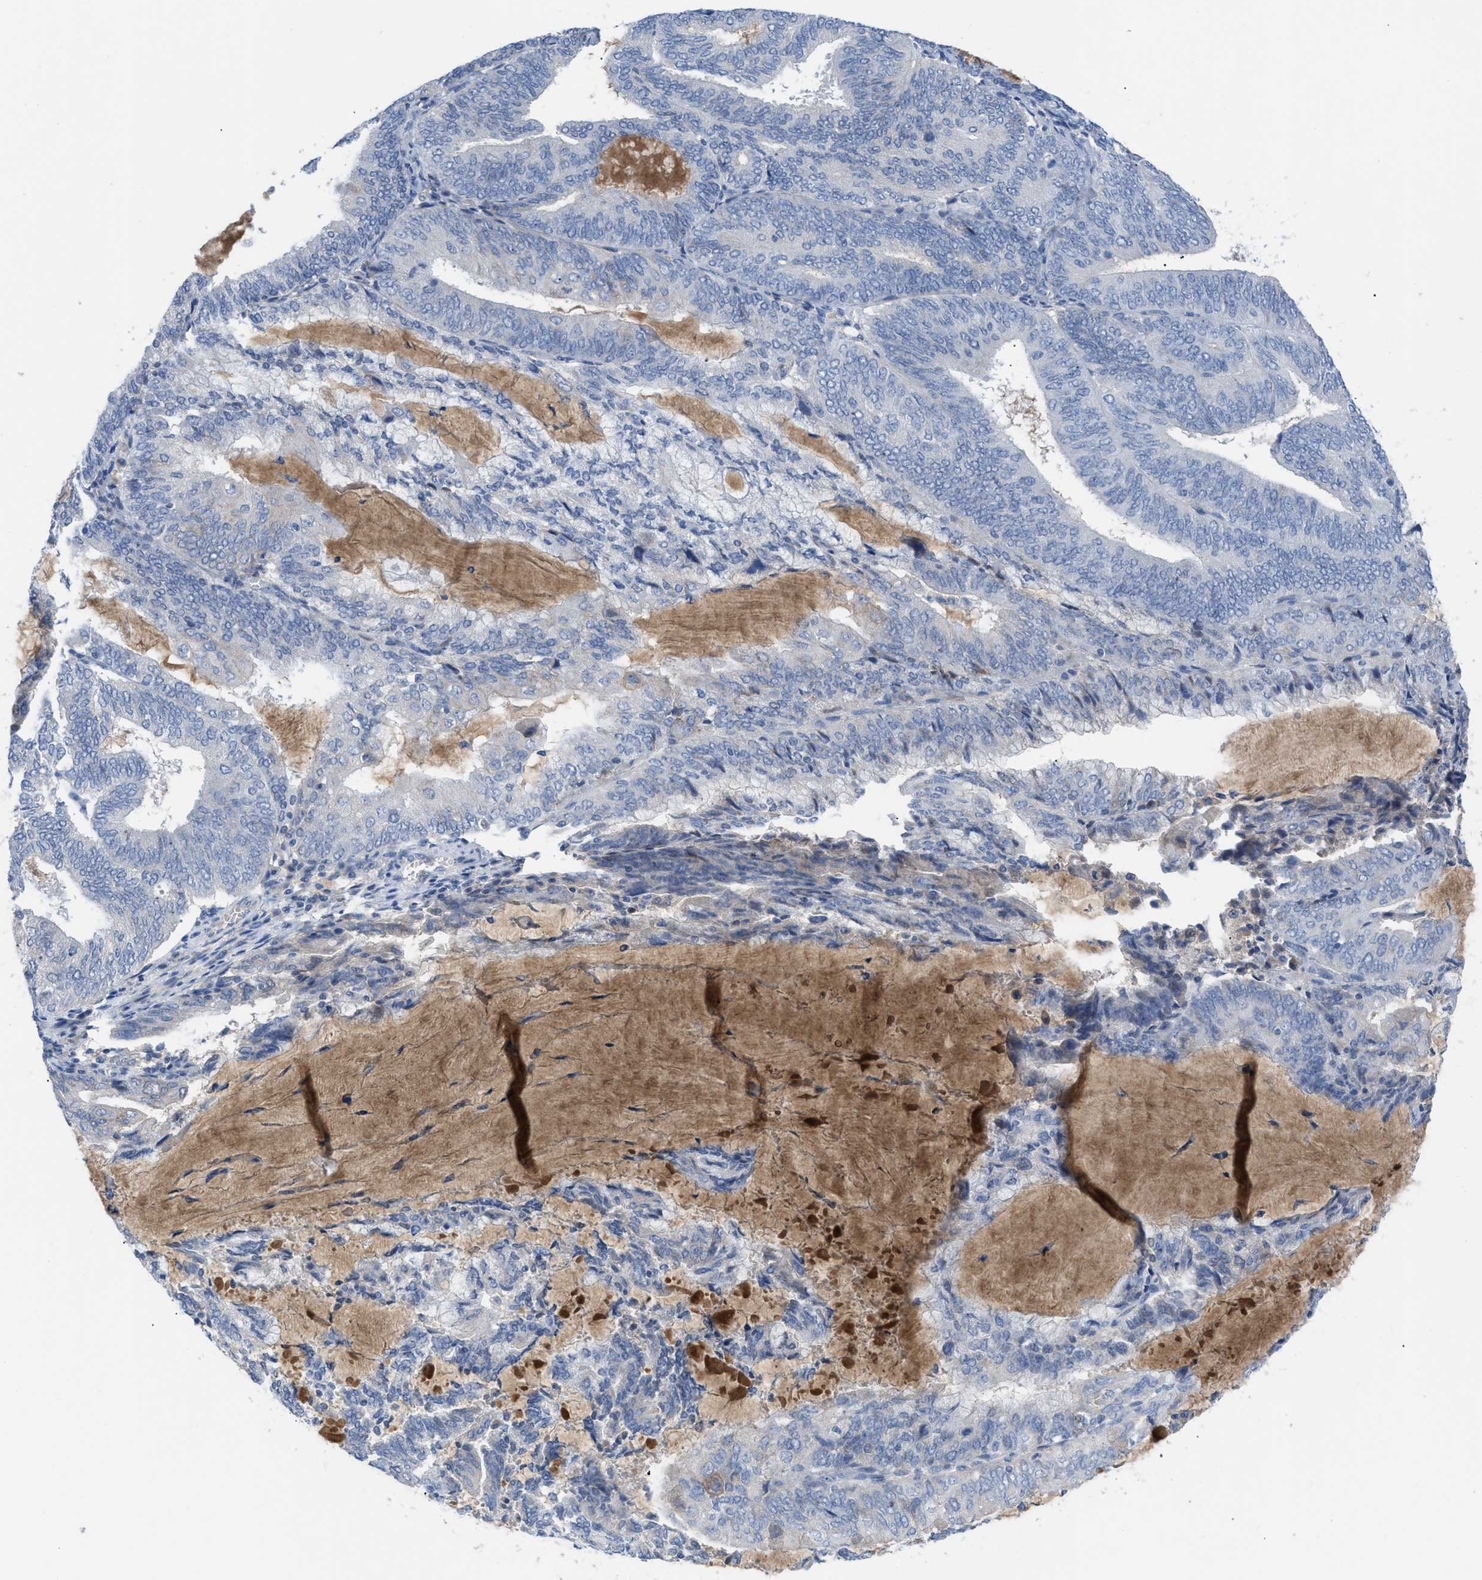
{"staining": {"intensity": "negative", "quantity": "none", "location": "none"}, "tissue": "endometrial cancer", "cell_type": "Tumor cells", "image_type": "cancer", "snomed": [{"axis": "morphology", "description": "Adenocarcinoma, NOS"}, {"axis": "topography", "description": "Endometrium"}], "caption": "This is an immunohistochemistry photomicrograph of human adenocarcinoma (endometrial). There is no staining in tumor cells.", "gene": "HPX", "patient": {"sex": "female", "age": 81}}